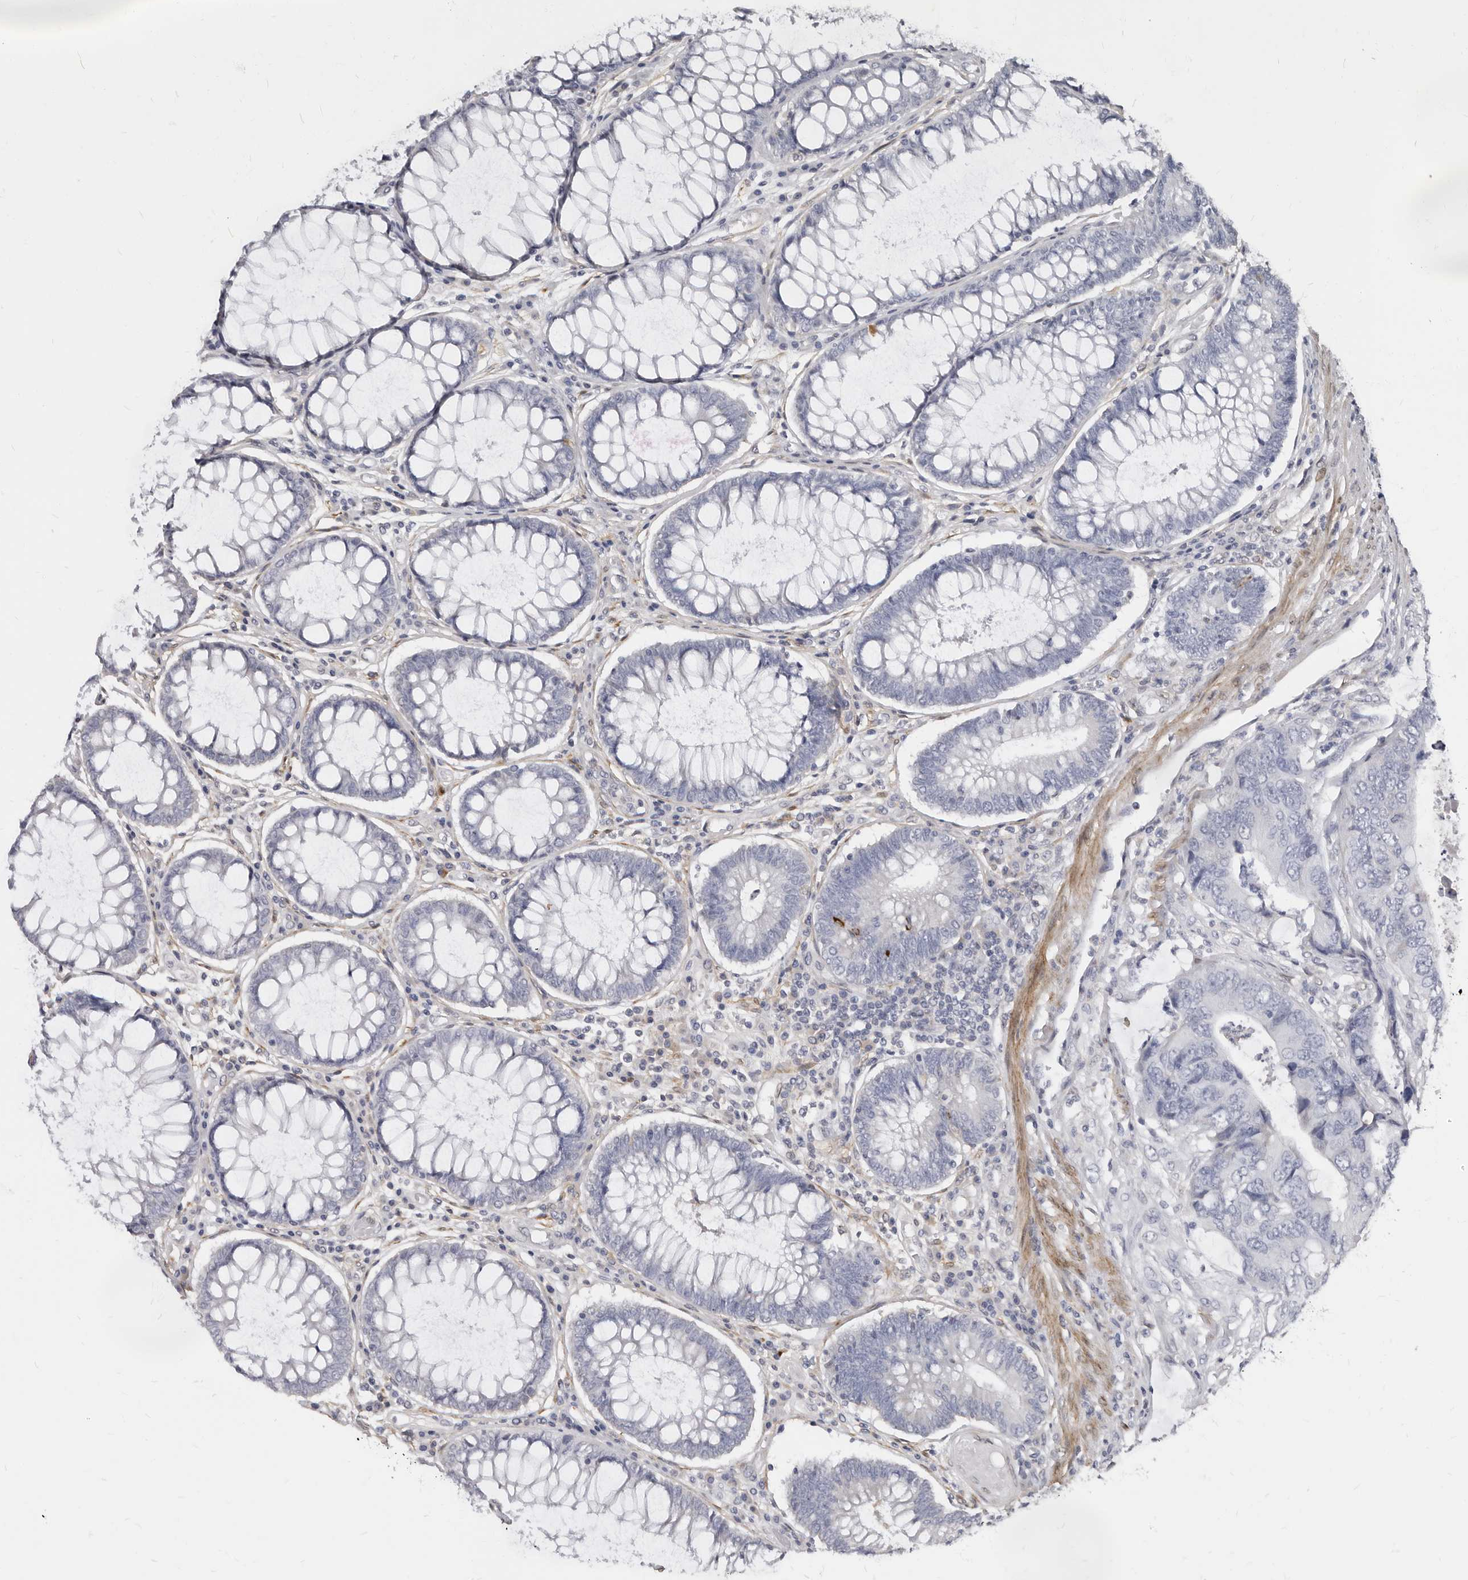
{"staining": {"intensity": "negative", "quantity": "none", "location": "none"}, "tissue": "colorectal cancer", "cell_type": "Tumor cells", "image_type": "cancer", "snomed": [{"axis": "morphology", "description": "Adenocarcinoma, NOS"}, {"axis": "topography", "description": "Rectum"}], "caption": "Colorectal cancer (adenocarcinoma) was stained to show a protein in brown. There is no significant expression in tumor cells. (Immunohistochemistry, brightfield microscopy, high magnification).", "gene": "MRGPRF", "patient": {"sex": "male", "age": 84}}